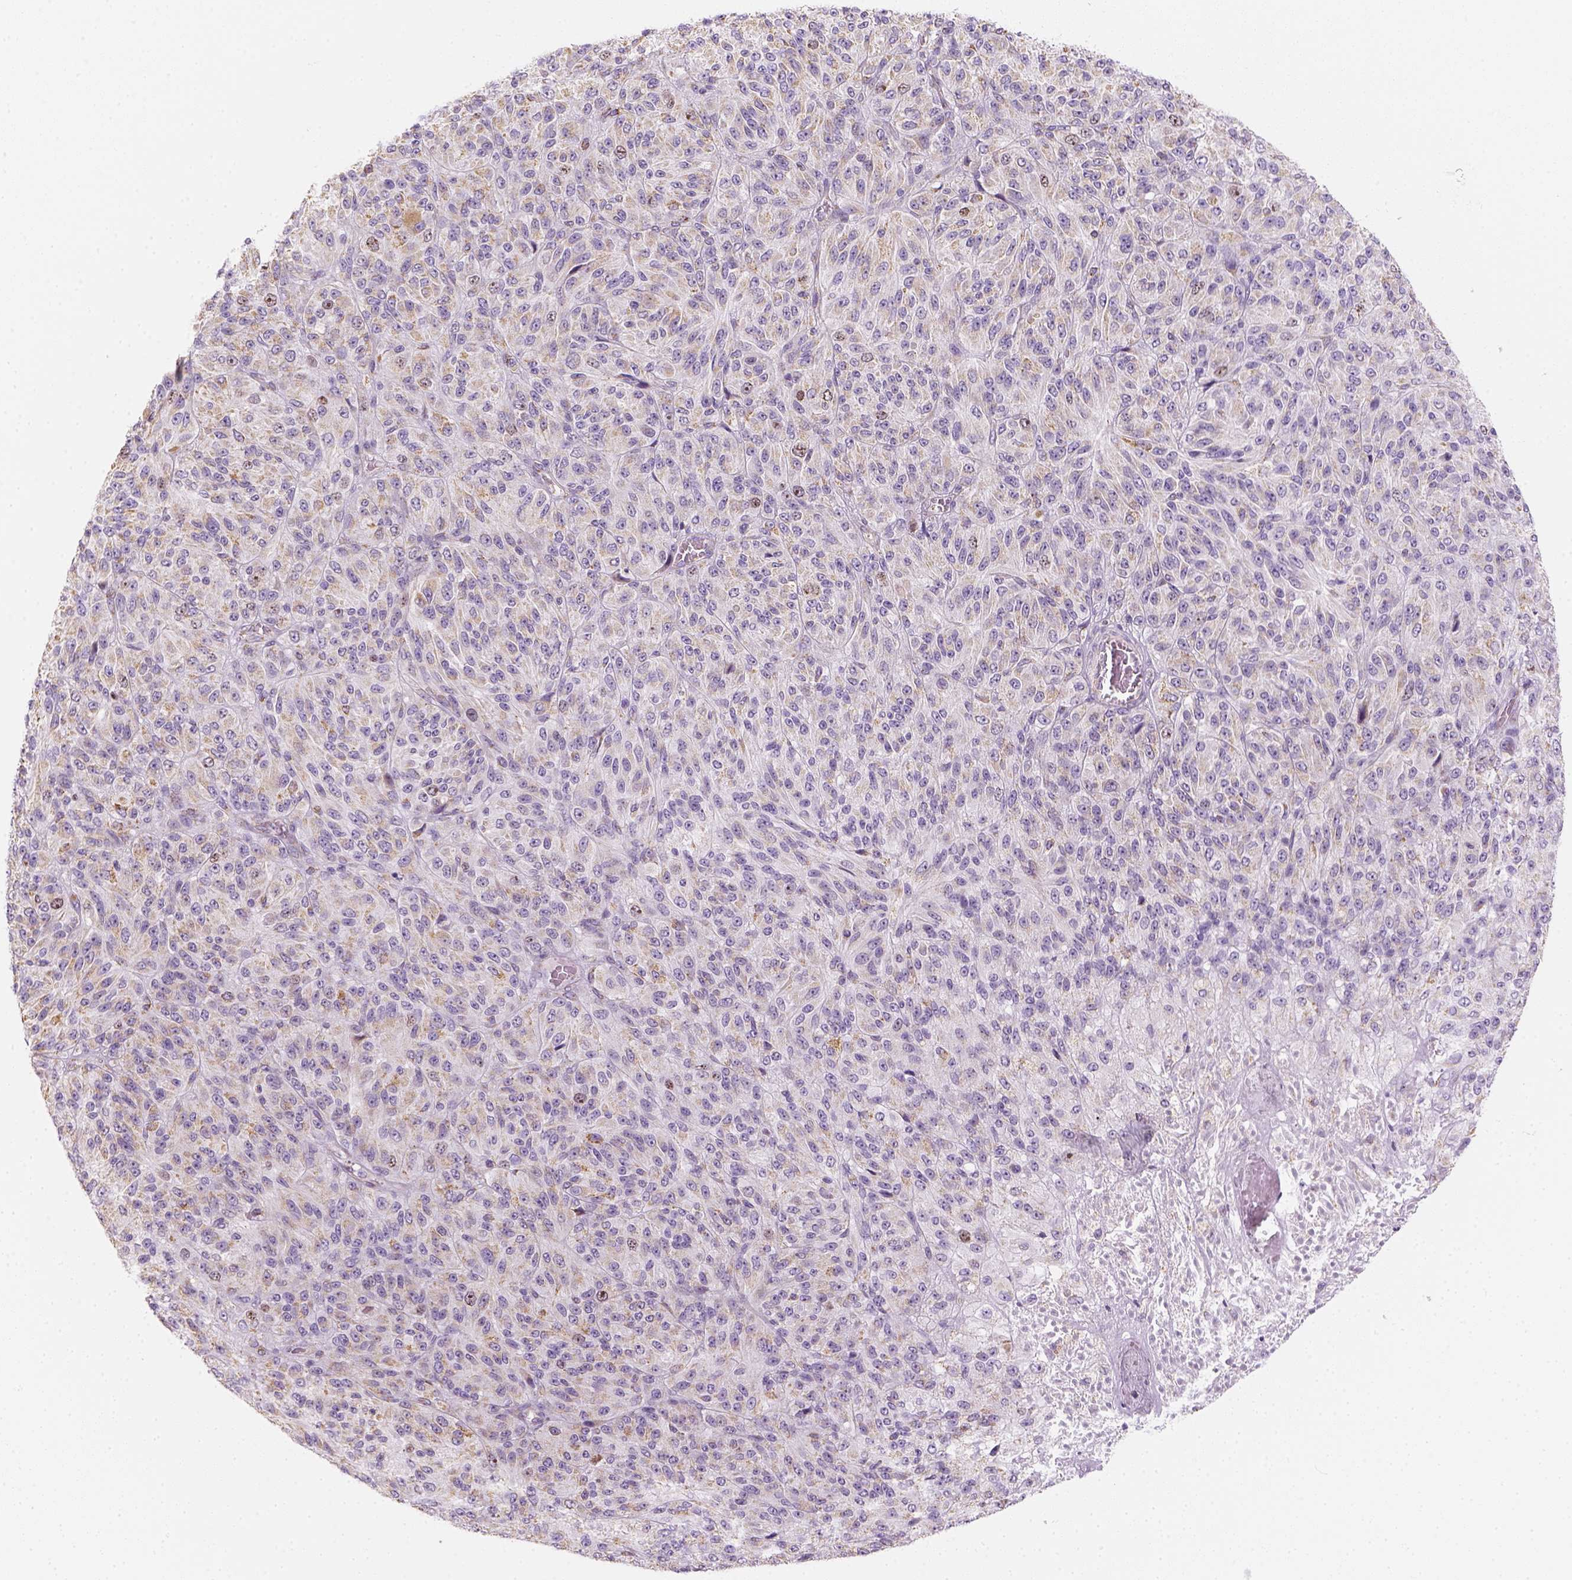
{"staining": {"intensity": "weak", "quantity": ">75%", "location": "cytoplasmic/membranous"}, "tissue": "melanoma", "cell_type": "Tumor cells", "image_type": "cancer", "snomed": [{"axis": "morphology", "description": "Malignant melanoma, Metastatic site"}, {"axis": "topography", "description": "Brain"}], "caption": "IHC staining of malignant melanoma (metastatic site), which shows low levels of weak cytoplasmic/membranous expression in approximately >75% of tumor cells indicating weak cytoplasmic/membranous protein staining. The staining was performed using DAB (3,3'-diaminobenzidine) (brown) for protein detection and nuclei were counterstained in hematoxylin (blue).", "gene": "LCA5", "patient": {"sex": "female", "age": 56}}